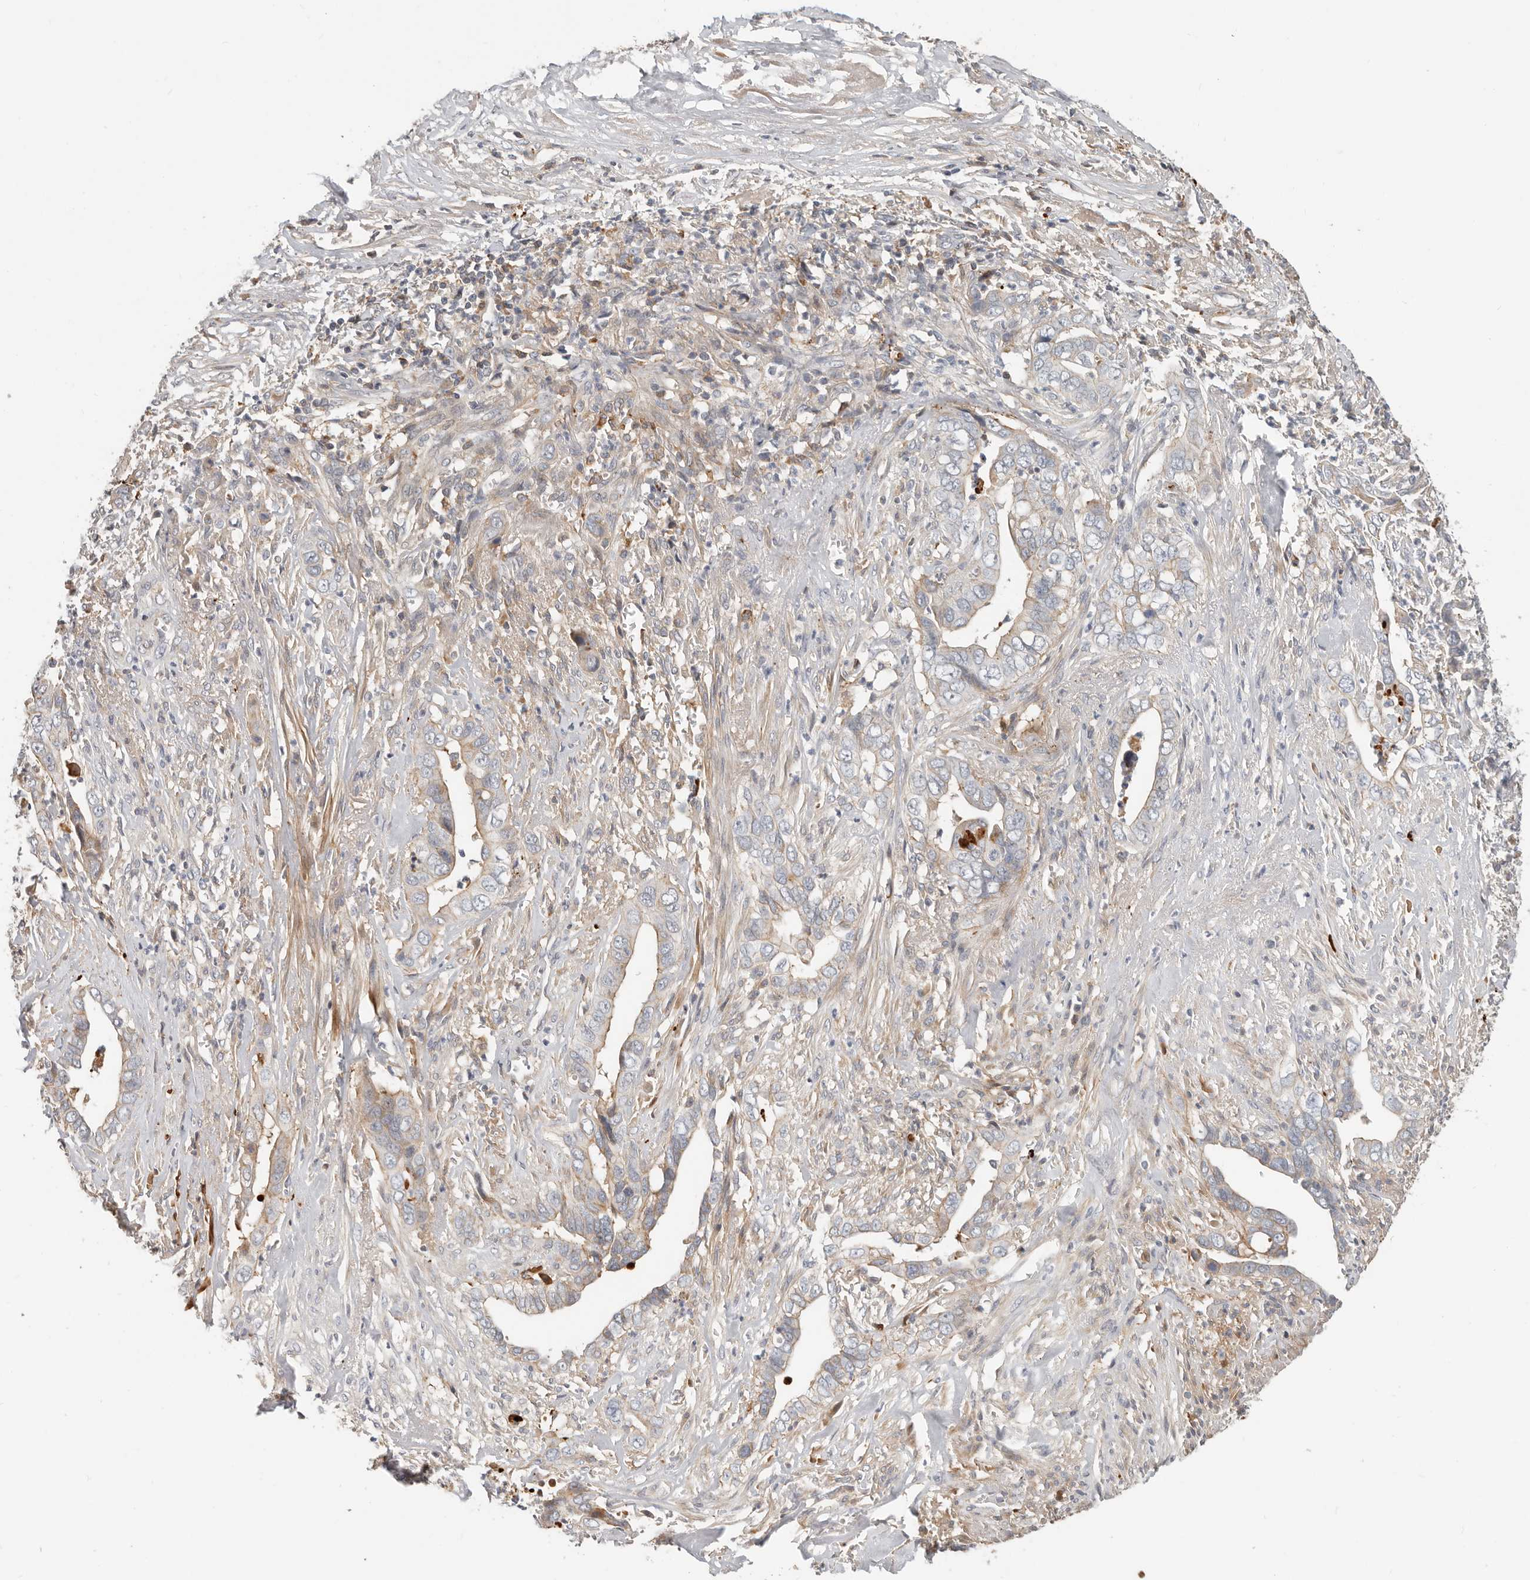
{"staining": {"intensity": "weak", "quantity": "<25%", "location": "cytoplasmic/membranous"}, "tissue": "liver cancer", "cell_type": "Tumor cells", "image_type": "cancer", "snomed": [{"axis": "morphology", "description": "Cholangiocarcinoma"}, {"axis": "topography", "description": "Liver"}], "caption": "The histopathology image exhibits no staining of tumor cells in liver cholangiocarcinoma.", "gene": "MTFR2", "patient": {"sex": "female", "age": 79}}